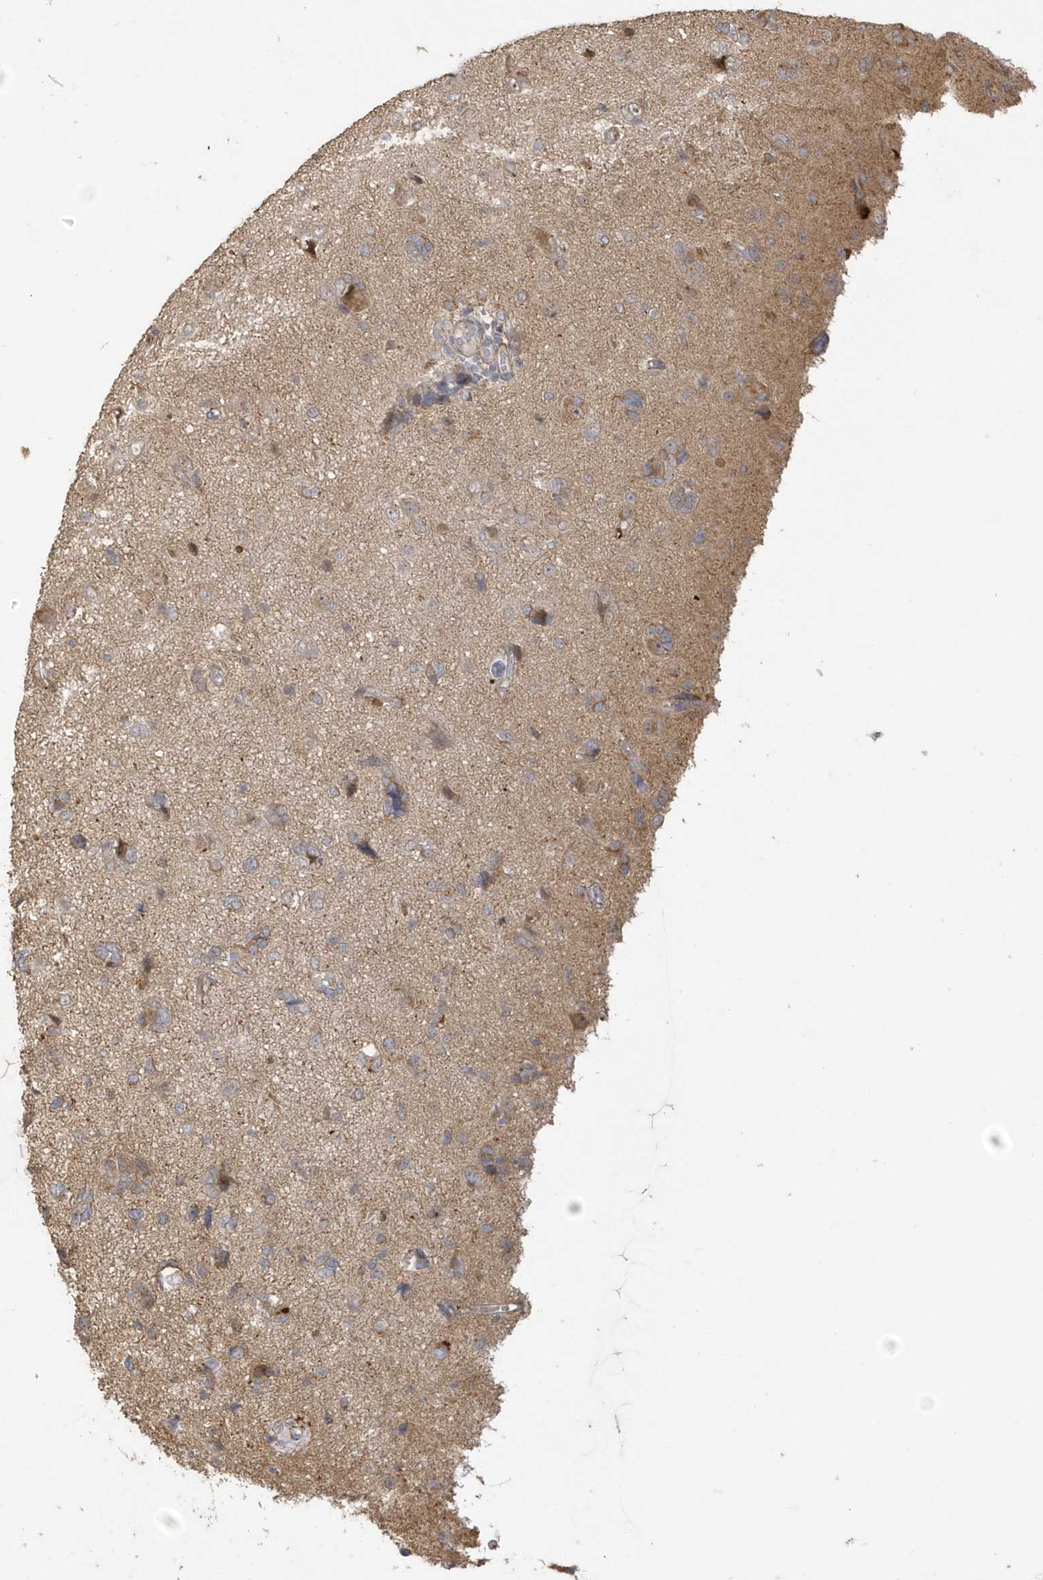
{"staining": {"intensity": "weak", "quantity": "<25%", "location": "cytoplasmic/membranous"}, "tissue": "glioma", "cell_type": "Tumor cells", "image_type": "cancer", "snomed": [{"axis": "morphology", "description": "Glioma, malignant, High grade"}, {"axis": "topography", "description": "Brain"}], "caption": "High power microscopy photomicrograph of an immunohistochemistry micrograph of malignant glioma (high-grade), revealing no significant positivity in tumor cells.", "gene": "NAF1", "patient": {"sex": "female", "age": 59}}